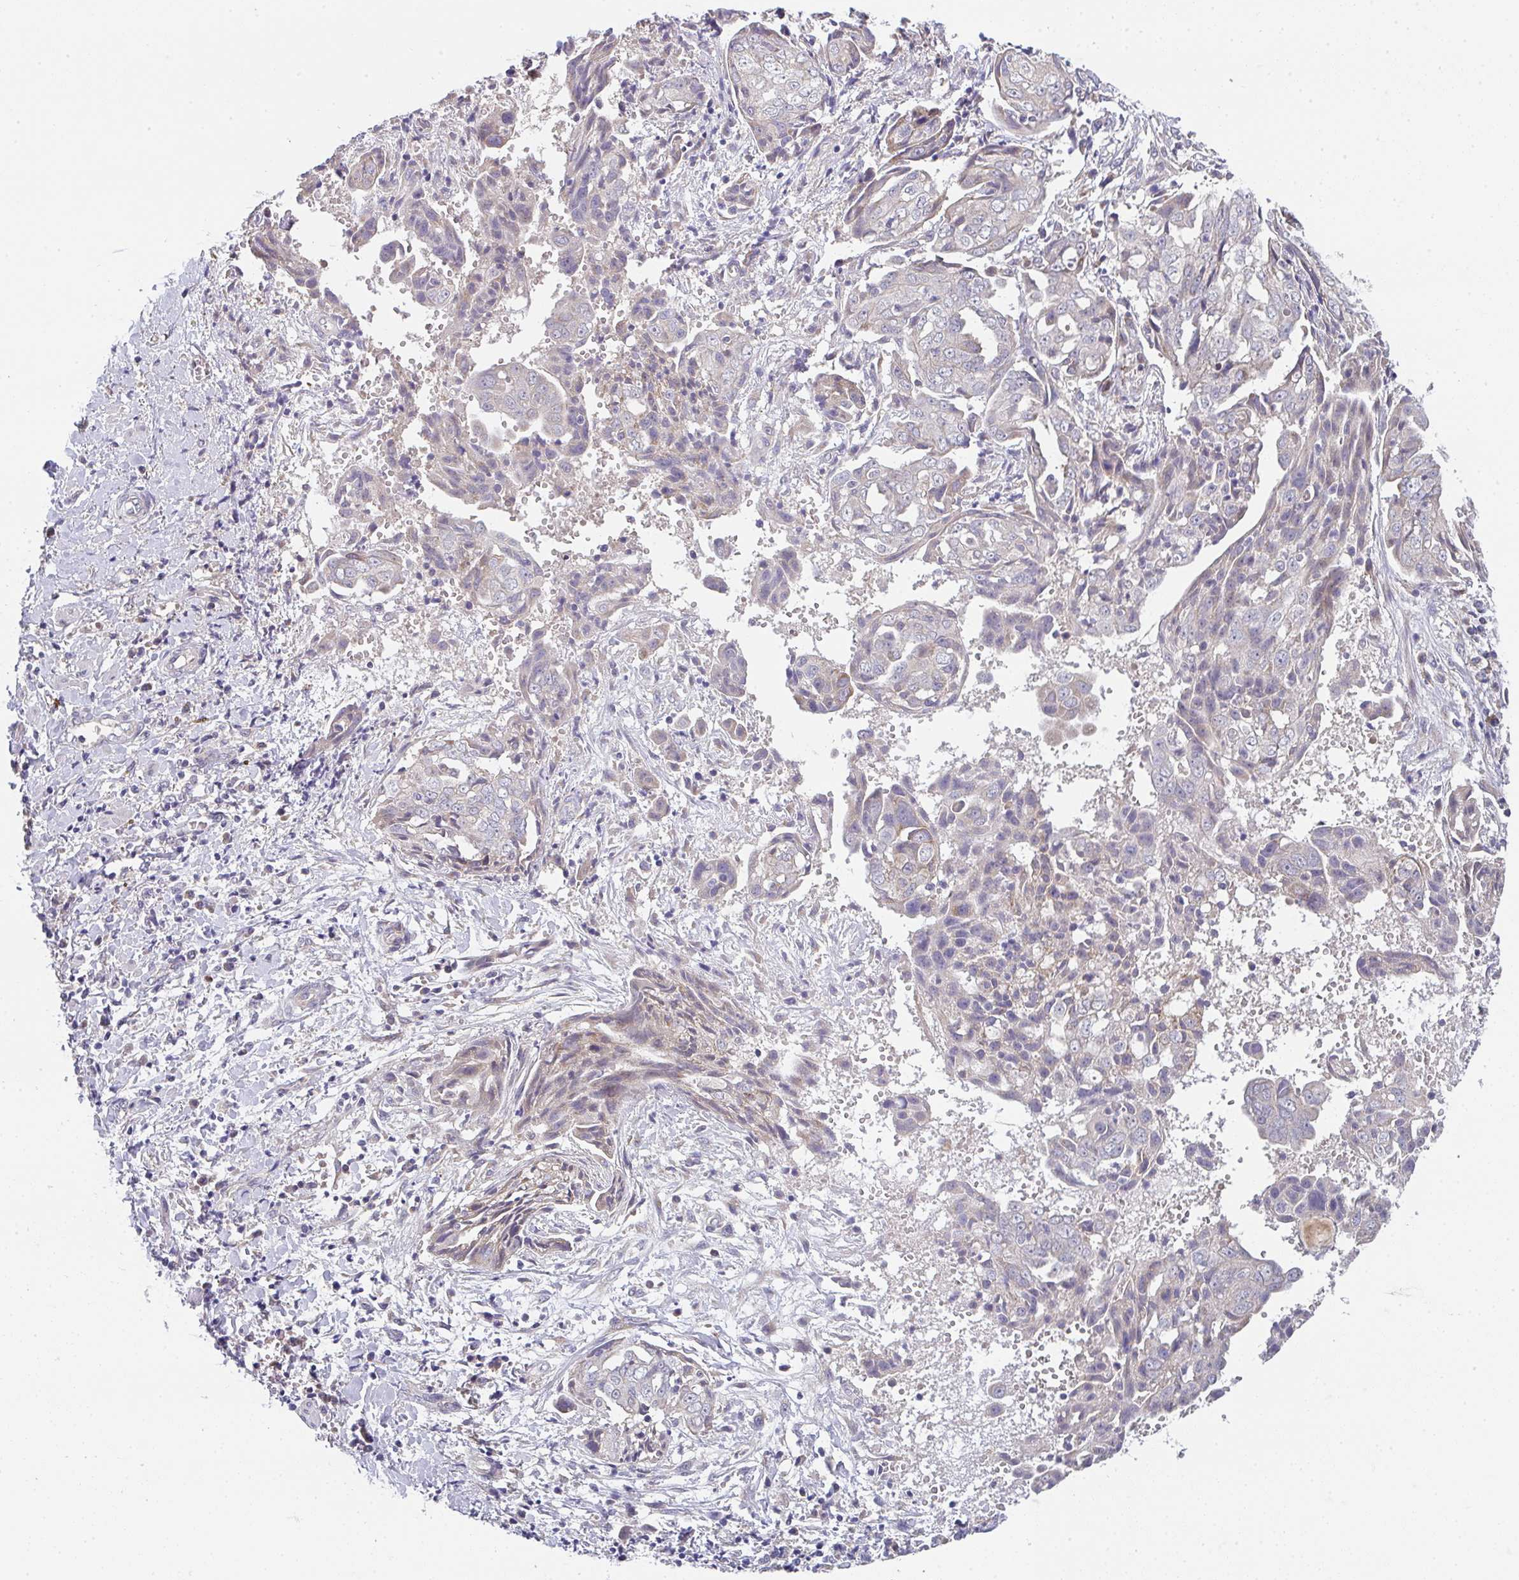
{"staining": {"intensity": "negative", "quantity": "none", "location": "none"}, "tissue": "ovarian cancer", "cell_type": "Tumor cells", "image_type": "cancer", "snomed": [{"axis": "morphology", "description": "Carcinoma, endometroid"}, {"axis": "topography", "description": "Ovary"}], "caption": "This is an immunohistochemistry image of human endometroid carcinoma (ovarian). There is no positivity in tumor cells.", "gene": "TSPAN31", "patient": {"sex": "female", "age": 70}}